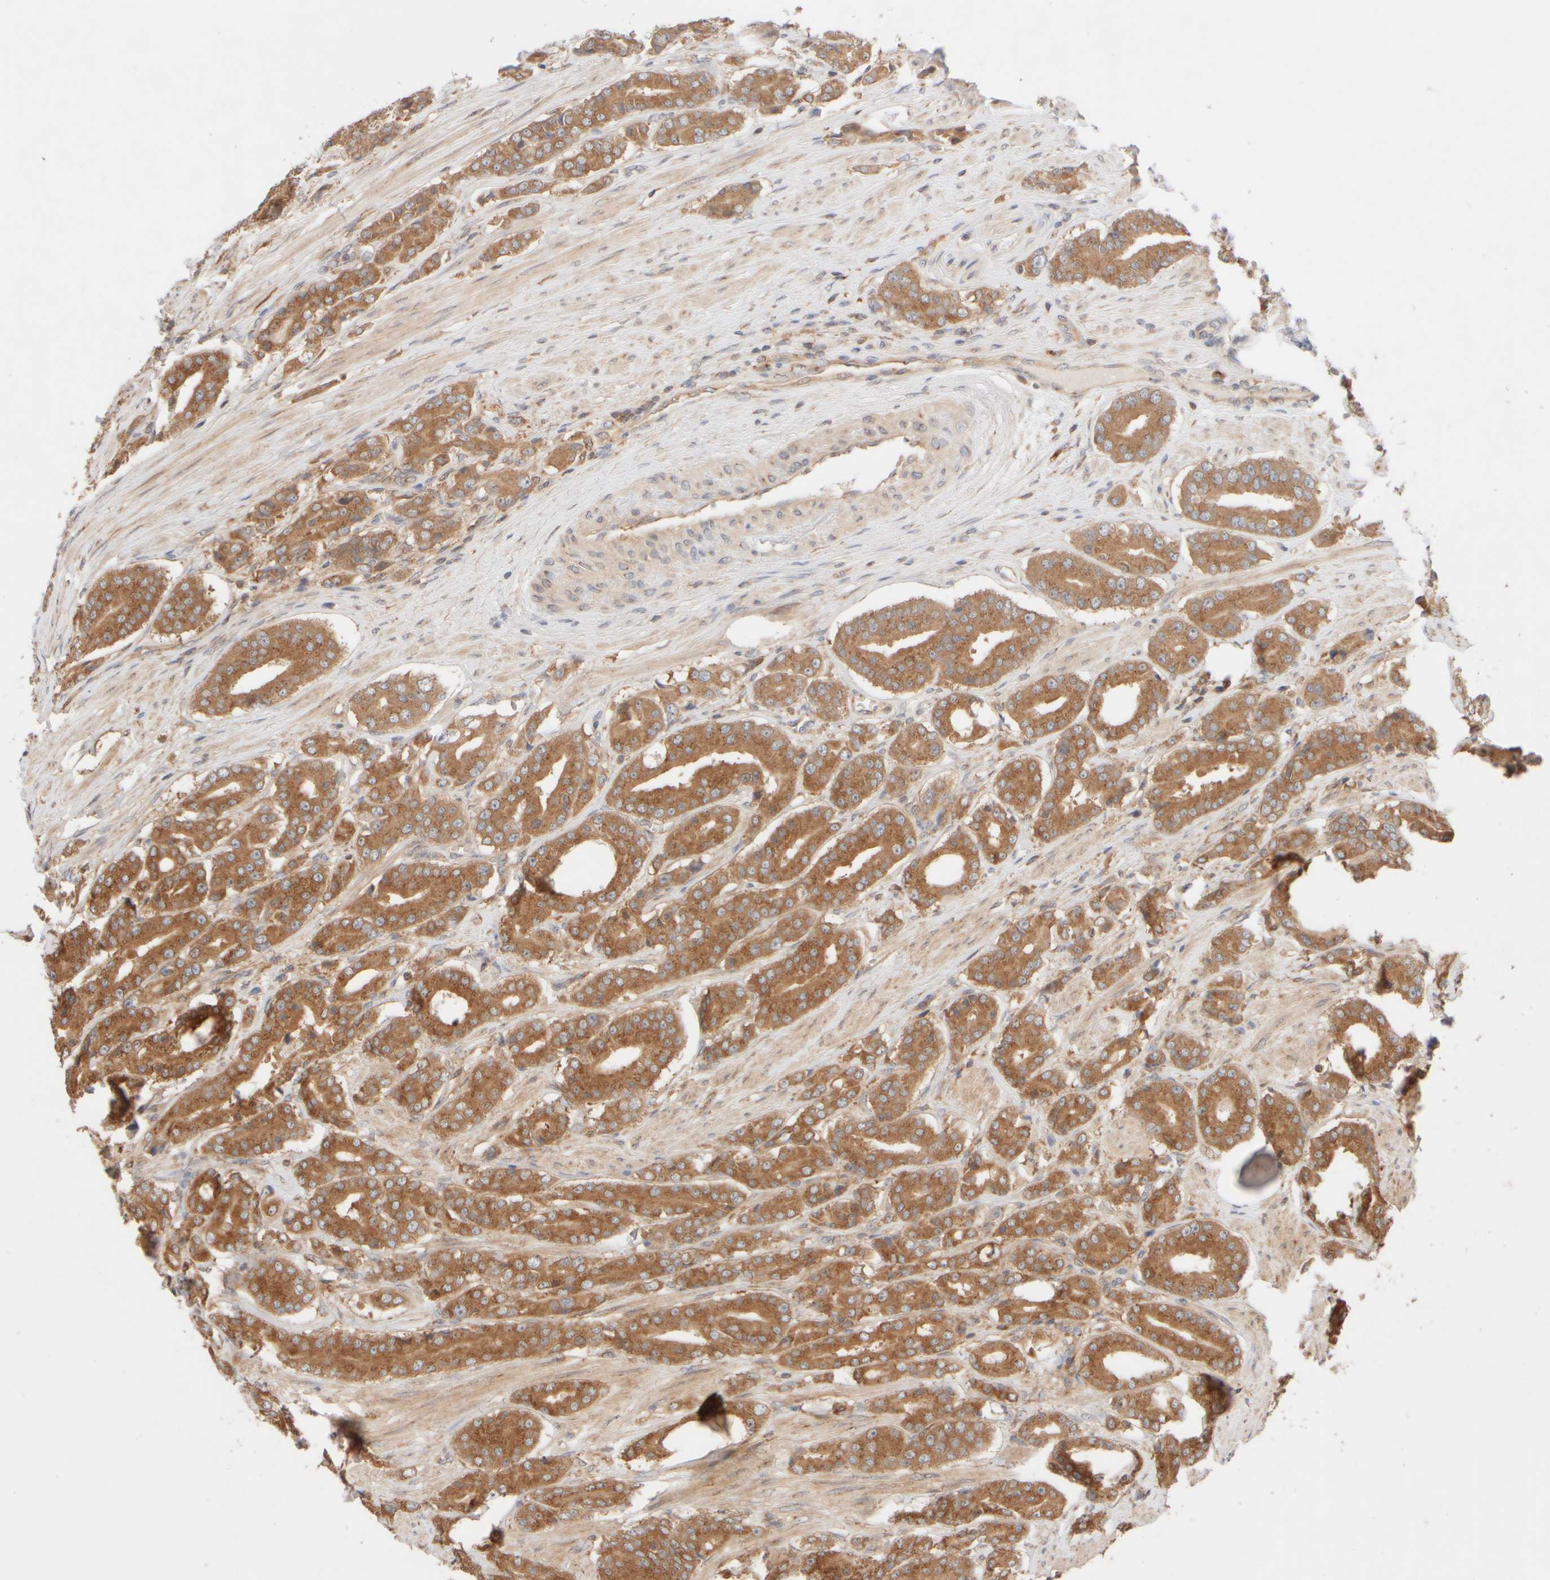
{"staining": {"intensity": "moderate", "quantity": ">75%", "location": "cytoplasmic/membranous"}, "tissue": "prostate cancer", "cell_type": "Tumor cells", "image_type": "cancer", "snomed": [{"axis": "morphology", "description": "Adenocarcinoma, High grade"}, {"axis": "topography", "description": "Prostate"}], "caption": "Immunohistochemical staining of human prostate cancer shows medium levels of moderate cytoplasmic/membranous positivity in approximately >75% of tumor cells.", "gene": "RABEP1", "patient": {"sex": "male", "age": 71}}